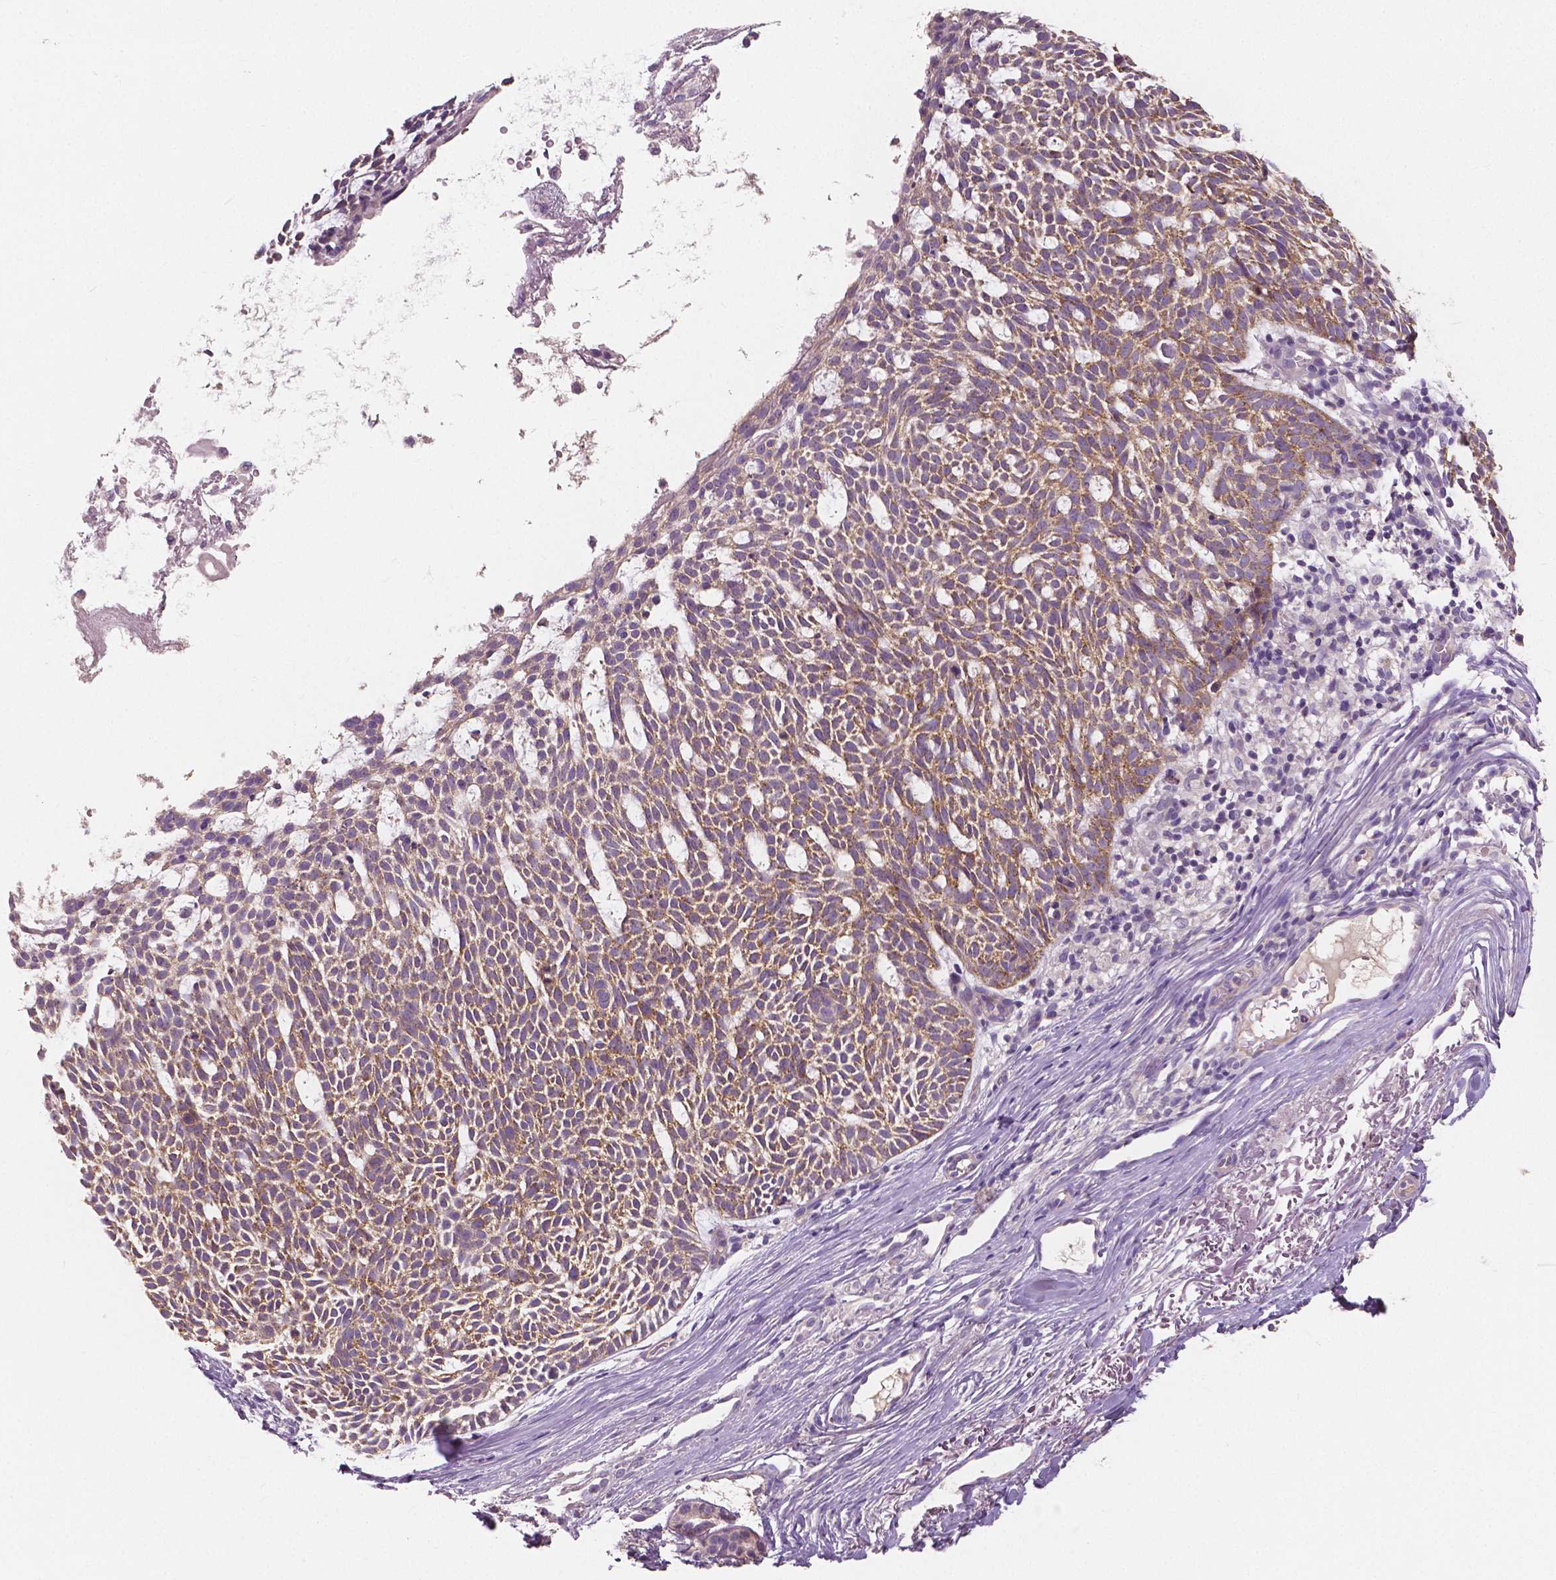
{"staining": {"intensity": "weak", "quantity": ">75%", "location": "cytoplasmic/membranous"}, "tissue": "skin cancer", "cell_type": "Tumor cells", "image_type": "cancer", "snomed": [{"axis": "morphology", "description": "Normal tissue, NOS"}, {"axis": "morphology", "description": "Basal cell carcinoma"}, {"axis": "topography", "description": "Skin"}], "caption": "A histopathology image of skin cancer (basal cell carcinoma) stained for a protein reveals weak cytoplasmic/membranous brown staining in tumor cells.", "gene": "LSM14B", "patient": {"sex": "male", "age": 68}}